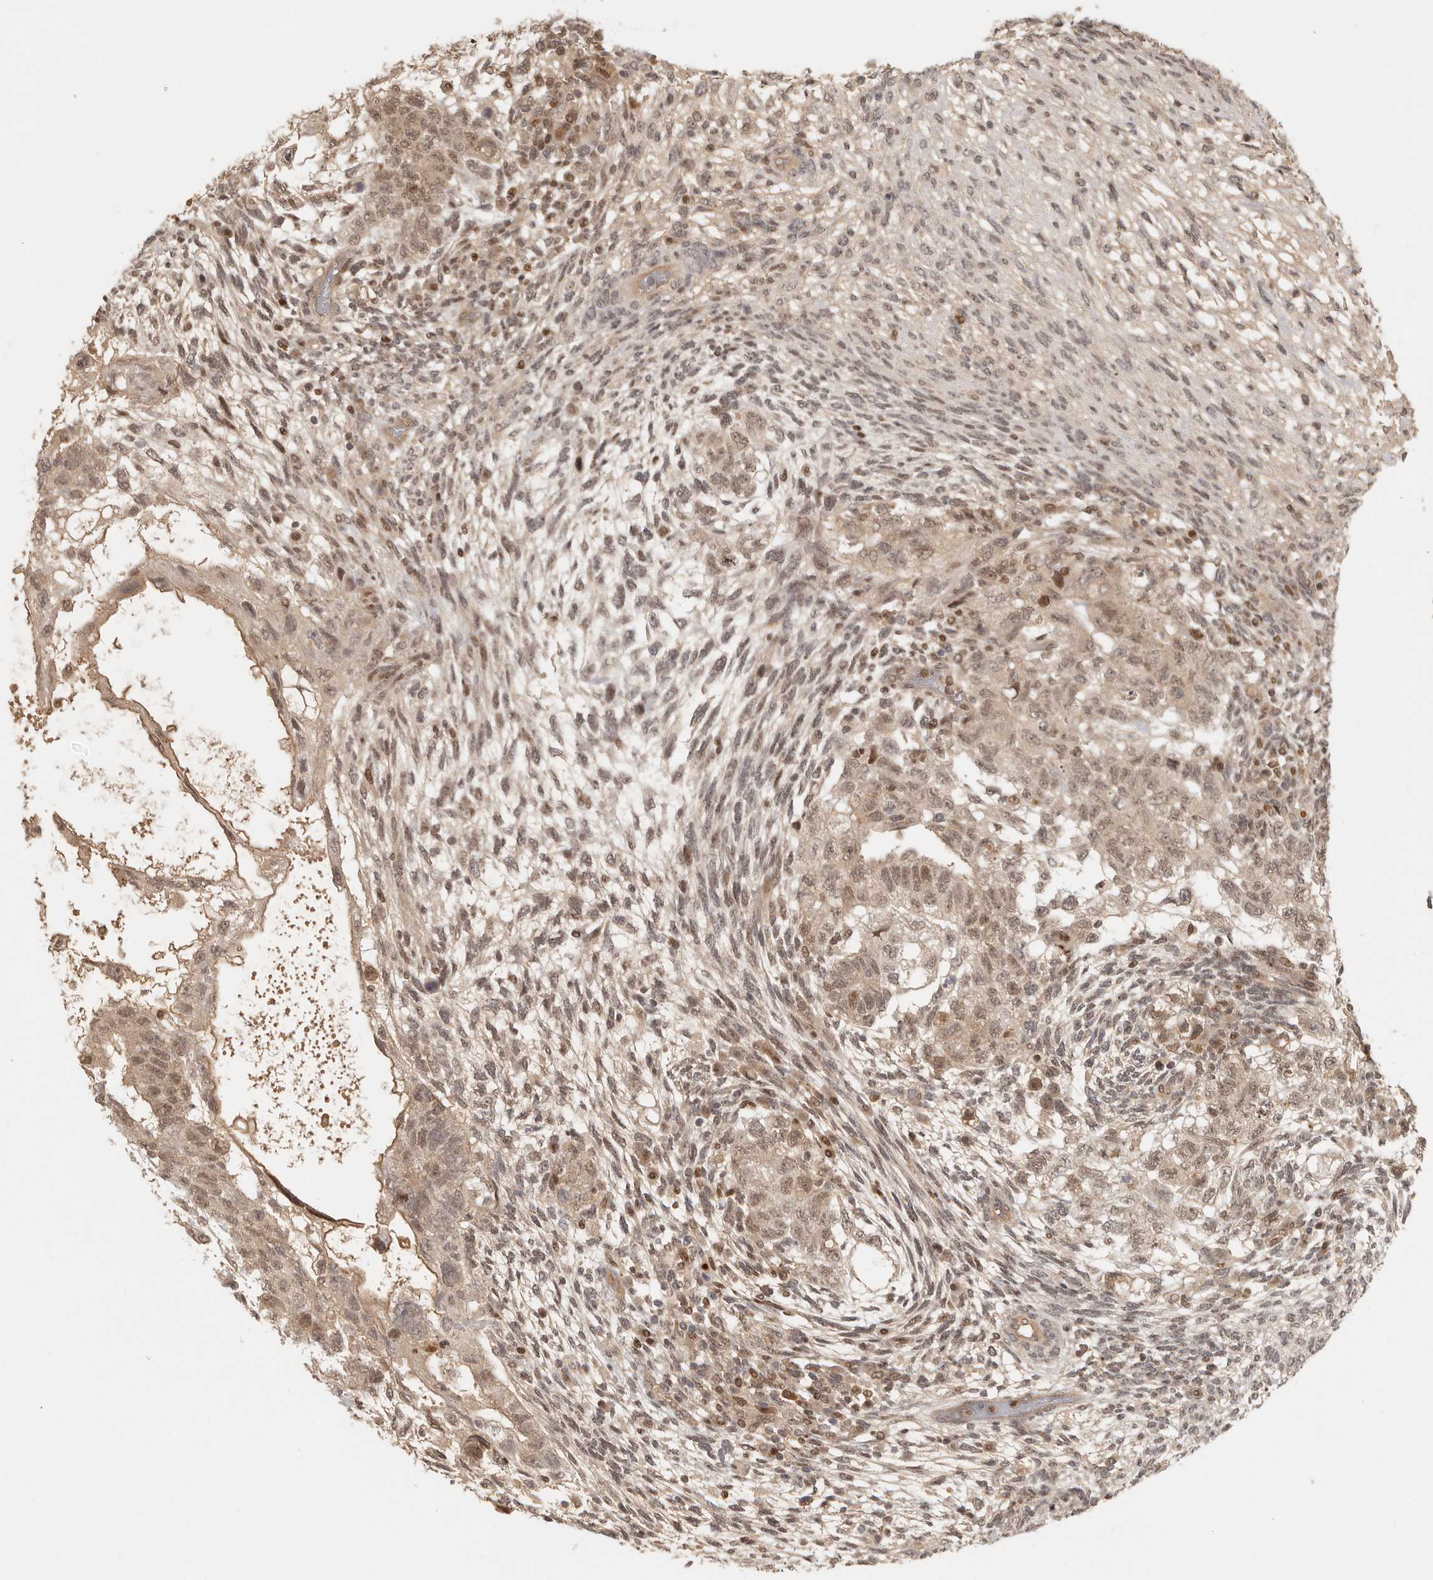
{"staining": {"intensity": "moderate", "quantity": ">75%", "location": "cytoplasmic/membranous,nuclear"}, "tissue": "testis cancer", "cell_type": "Tumor cells", "image_type": "cancer", "snomed": [{"axis": "morphology", "description": "Normal tissue, NOS"}, {"axis": "morphology", "description": "Carcinoma, Embryonal, NOS"}, {"axis": "topography", "description": "Testis"}], "caption": "This is an image of immunohistochemistry (IHC) staining of testis cancer, which shows moderate expression in the cytoplasmic/membranous and nuclear of tumor cells.", "gene": "PSMA5", "patient": {"sex": "male", "age": 36}}